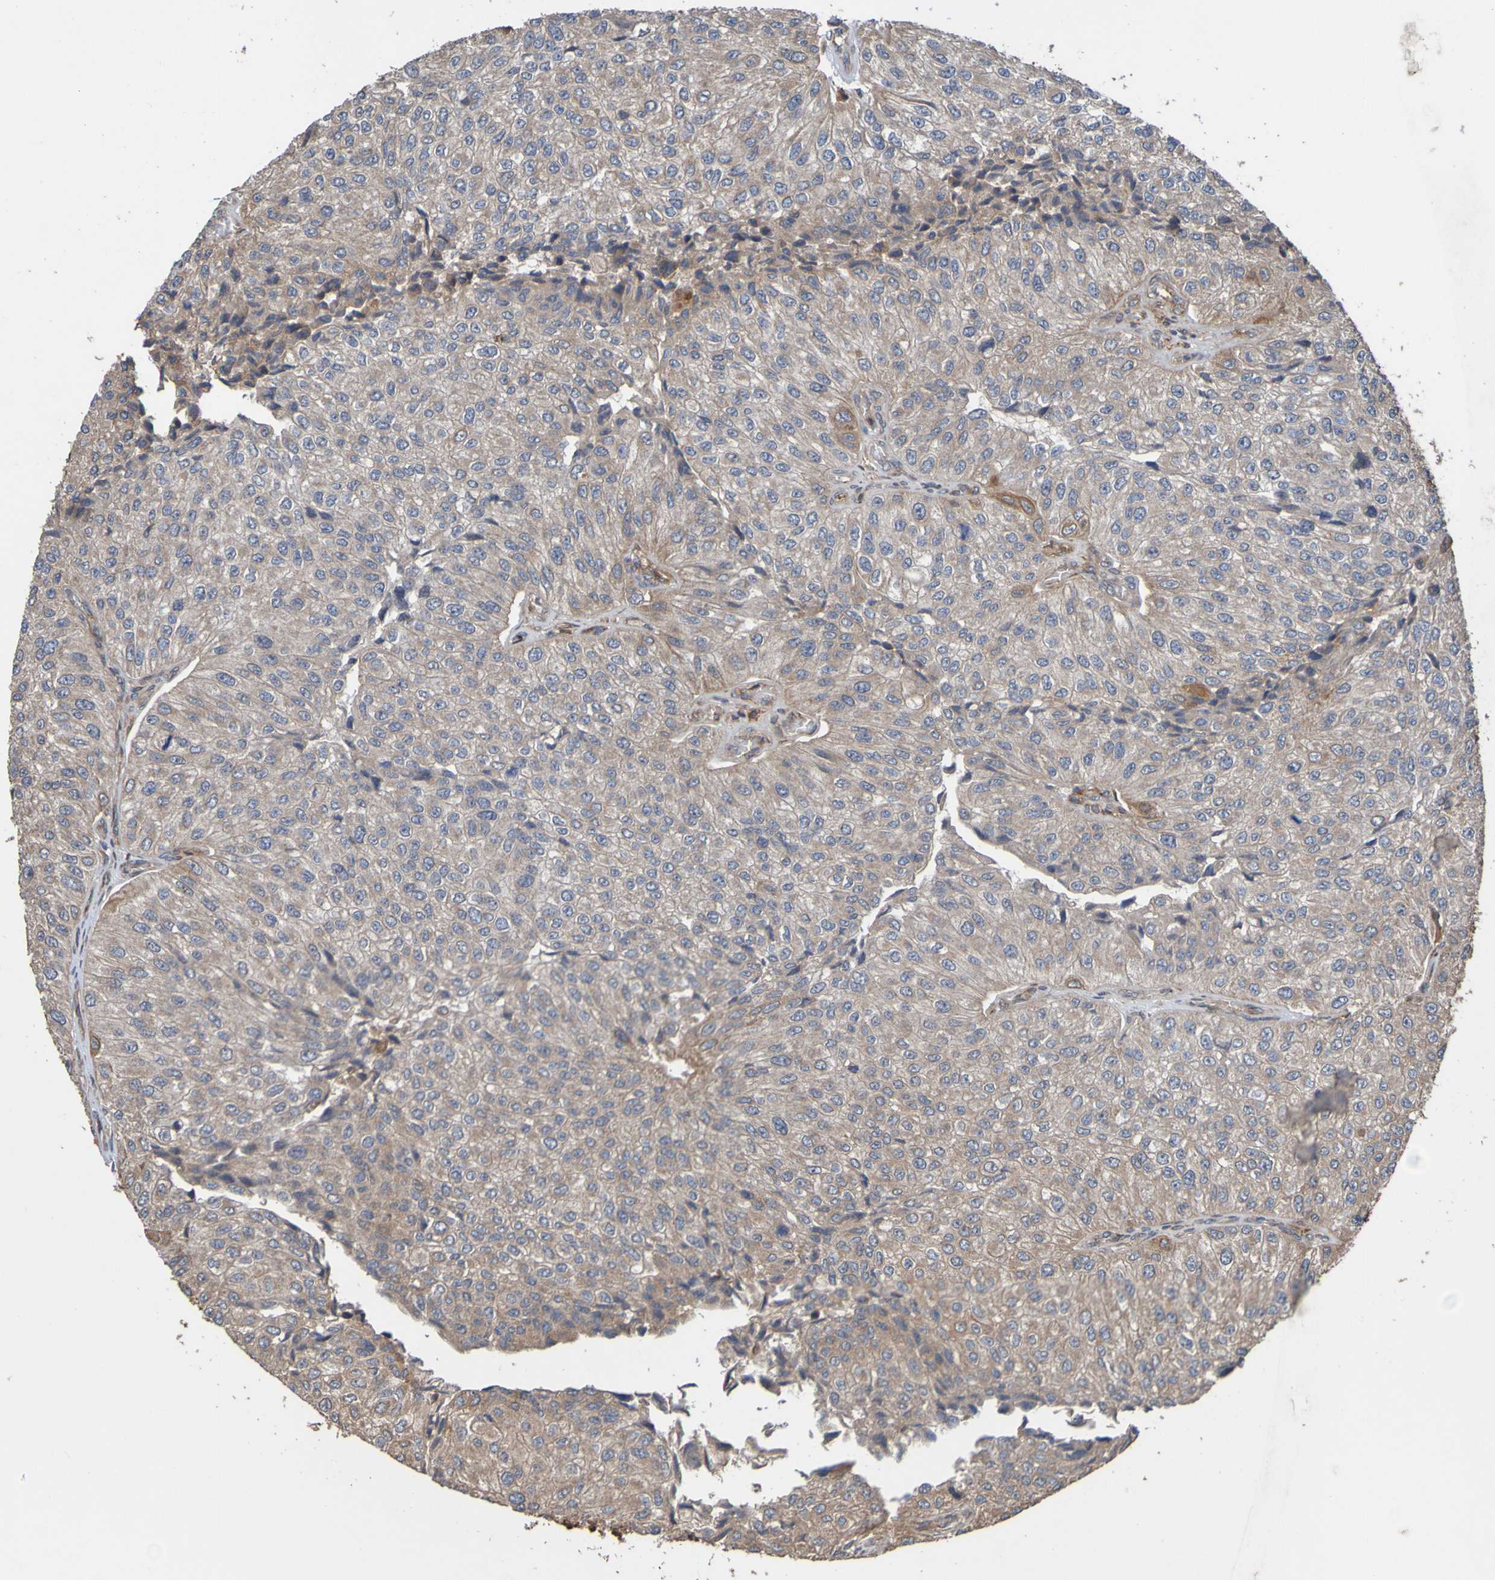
{"staining": {"intensity": "weak", "quantity": ">75%", "location": "cytoplasmic/membranous"}, "tissue": "urothelial cancer", "cell_type": "Tumor cells", "image_type": "cancer", "snomed": [{"axis": "morphology", "description": "Urothelial carcinoma, High grade"}, {"axis": "topography", "description": "Kidney"}, {"axis": "topography", "description": "Urinary bladder"}], "caption": "Immunohistochemical staining of urothelial carcinoma (high-grade) demonstrates weak cytoplasmic/membranous protein expression in approximately >75% of tumor cells.", "gene": "UCN", "patient": {"sex": "male", "age": 77}}